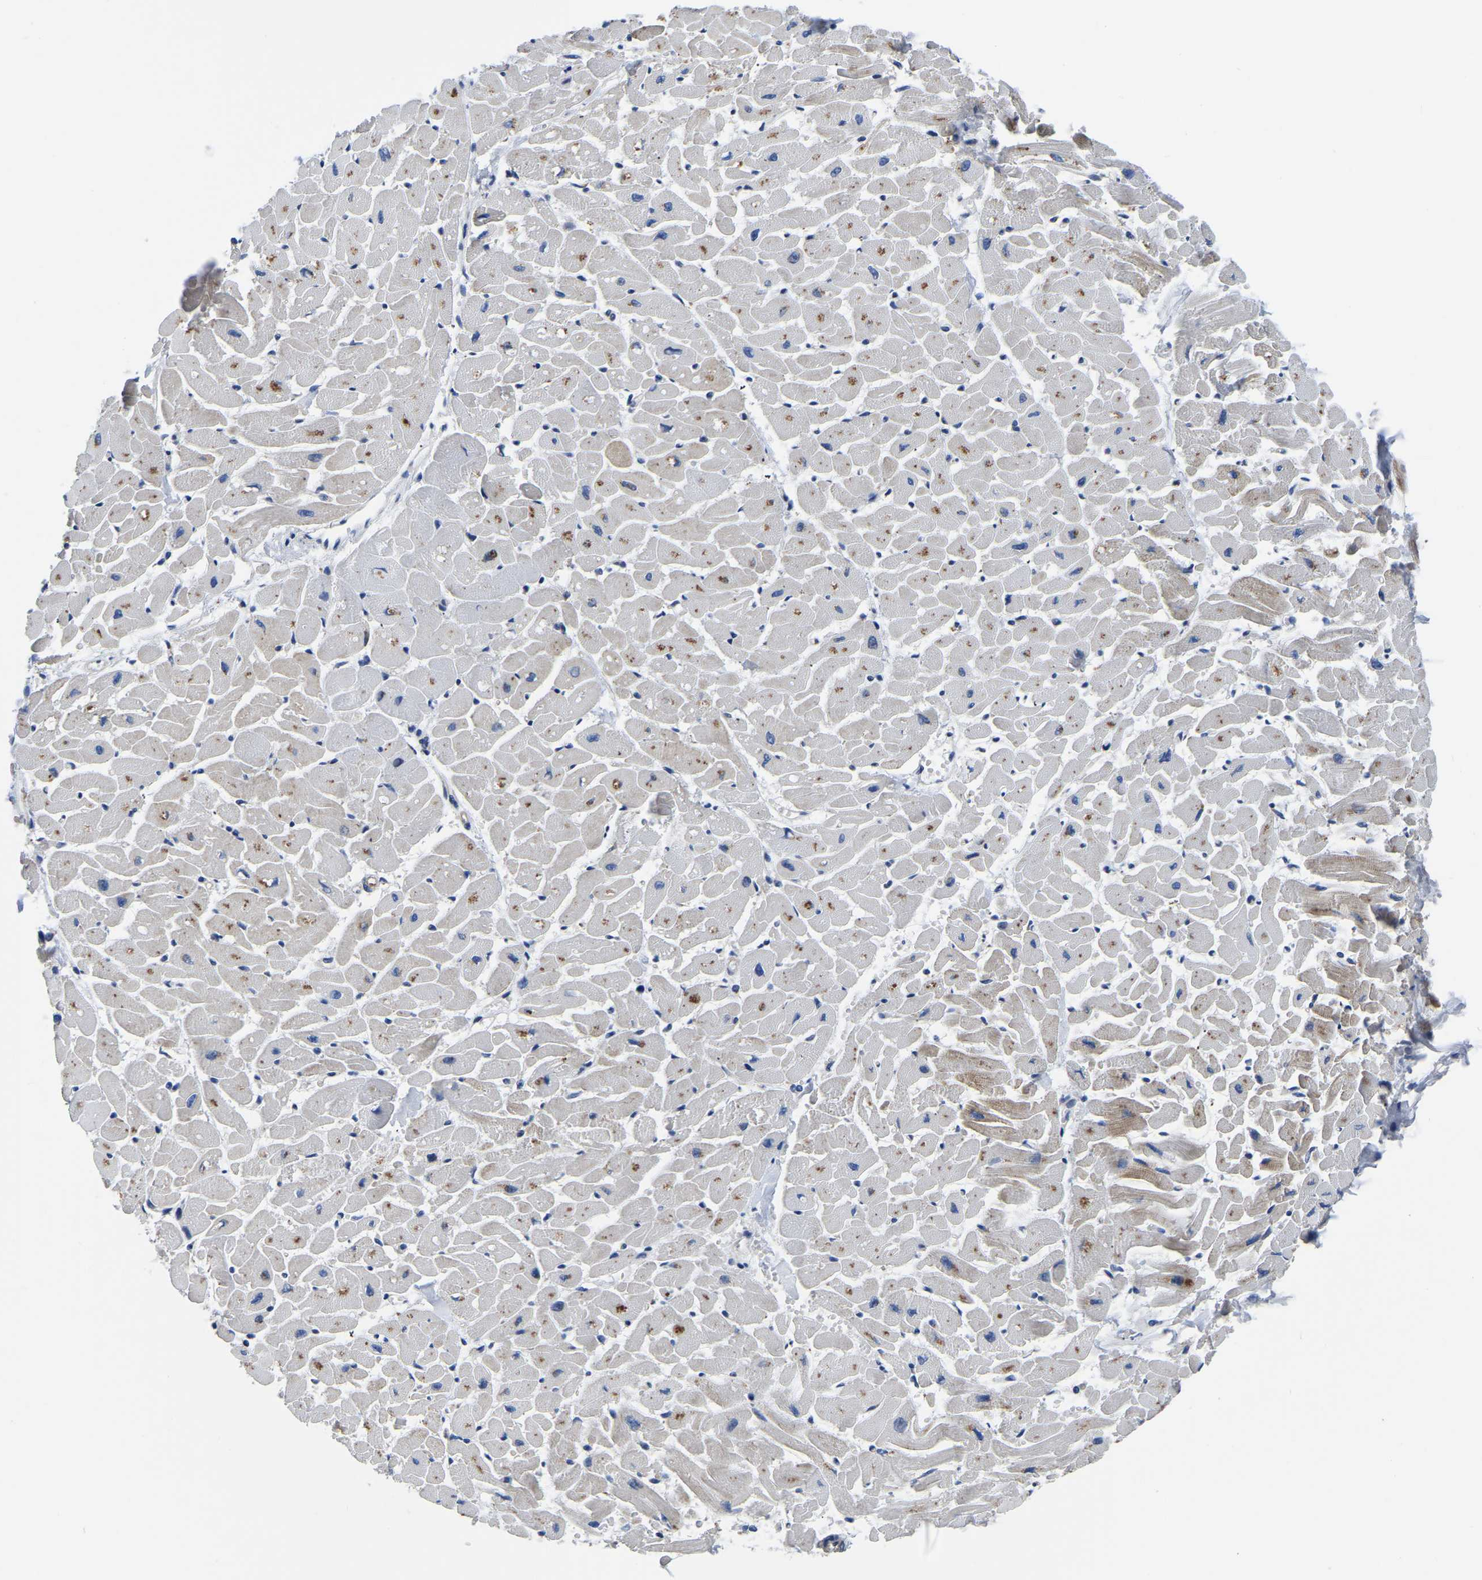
{"staining": {"intensity": "moderate", "quantity": "25%-75%", "location": "cytoplasmic/membranous"}, "tissue": "heart muscle", "cell_type": "Cardiomyocytes", "image_type": "normal", "snomed": [{"axis": "morphology", "description": "Normal tissue, NOS"}, {"axis": "topography", "description": "Heart"}], "caption": "Immunohistochemical staining of unremarkable heart muscle shows medium levels of moderate cytoplasmic/membranous positivity in approximately 25%-75% of cardiomyocytes.", "gene": "PDLIM7", "patient": {"sex": "female", "age": 19}}